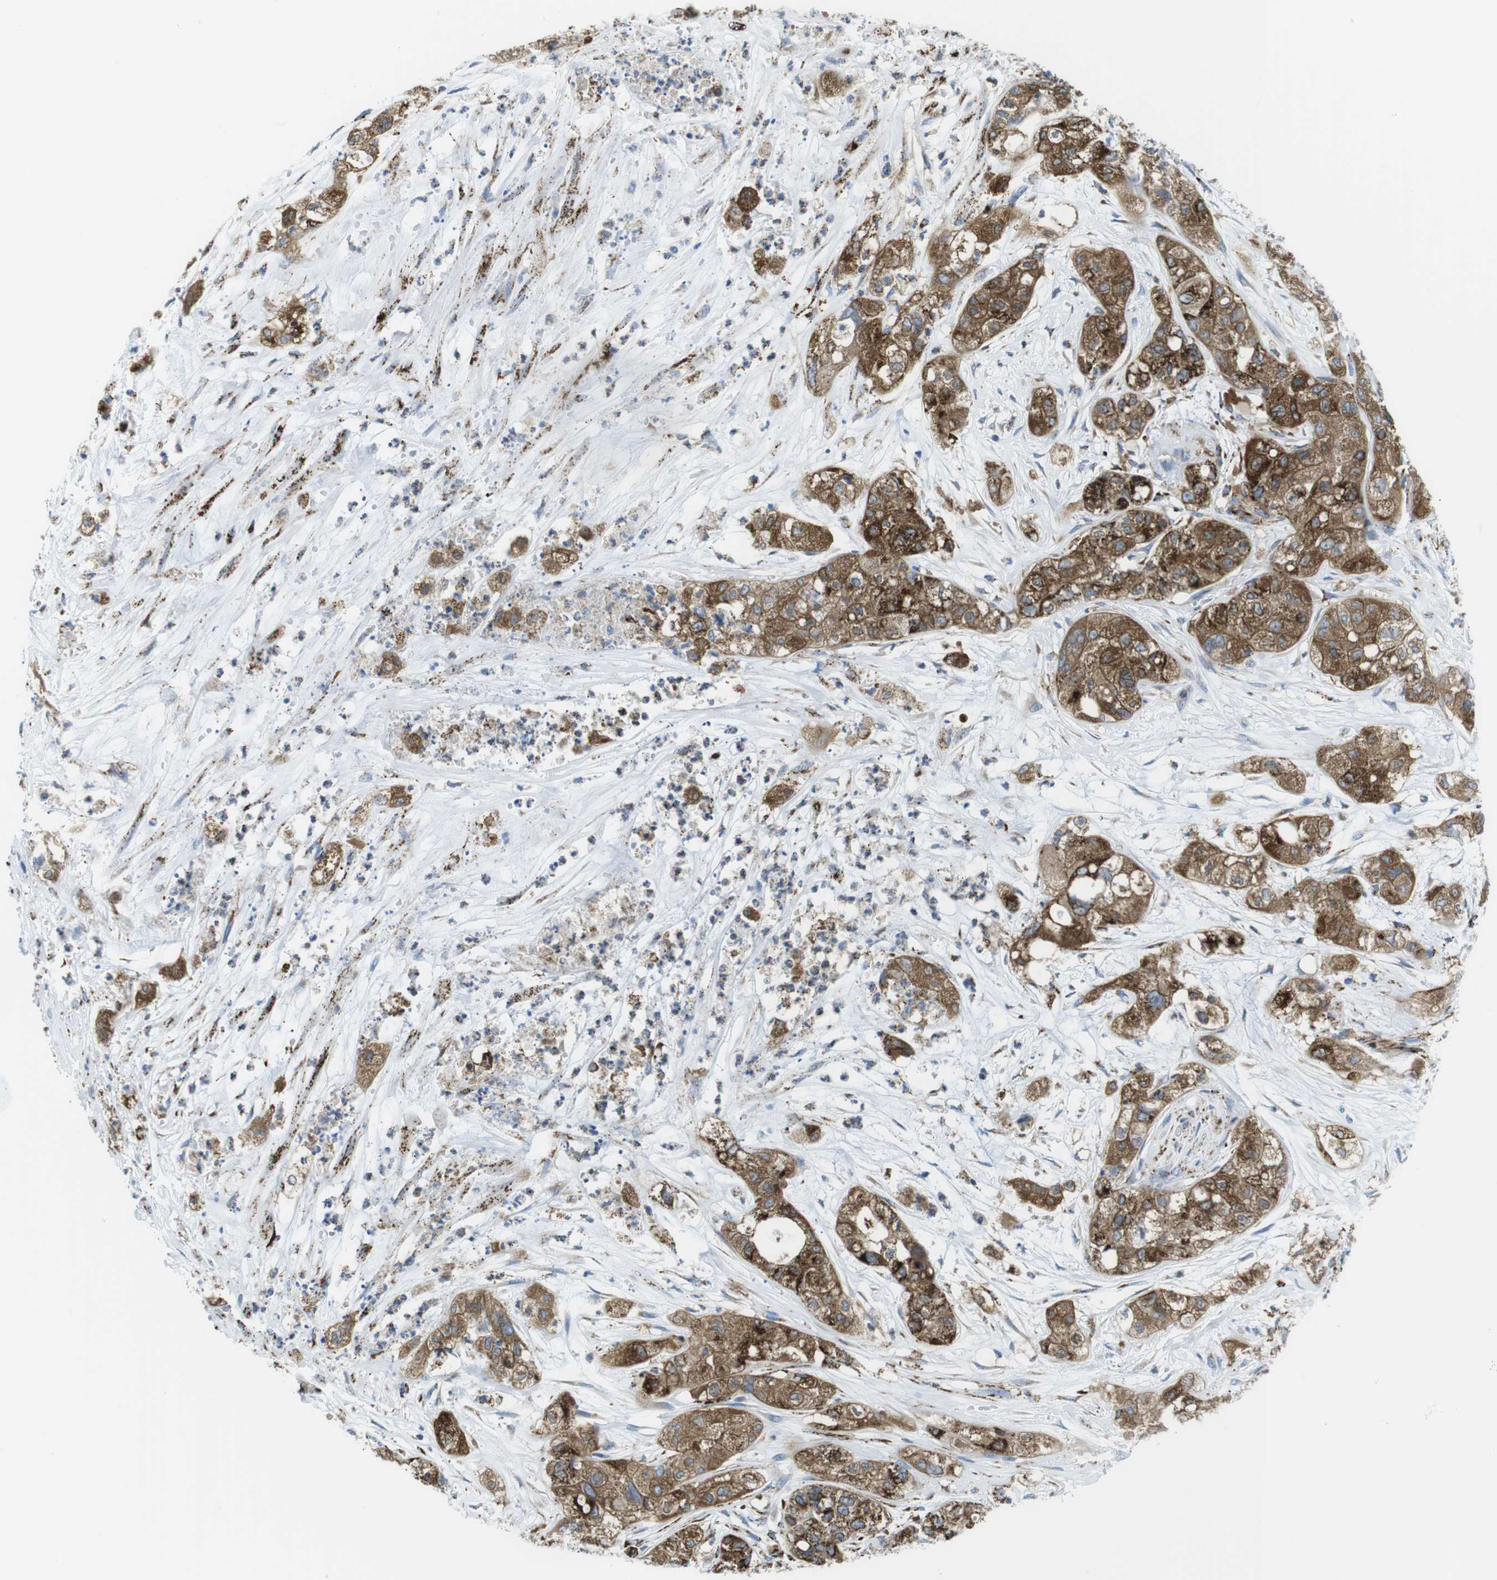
{"staining": {"intensity": "moderate", "quantity": ">75%", "location": "cytoplasmic/membranous"}, "tissue": "pancreatic cancer", "cell_type": "Tumor cells", "image_type": "cancer", "snomed": [{"axis": "morphology", "description": "Adenocarcinoma, NOS"}, {"axis": "topography", "description": "Pancreas"}], "caption": "Protein staining by immunohistochemistry (IHC) displays moderate cytoplasmic/membranous expression in approximately >75% of tumor cells in pancreatic cancer.", "gene": "KCNE3", "patient": {"sex": "female", "age": 78}}